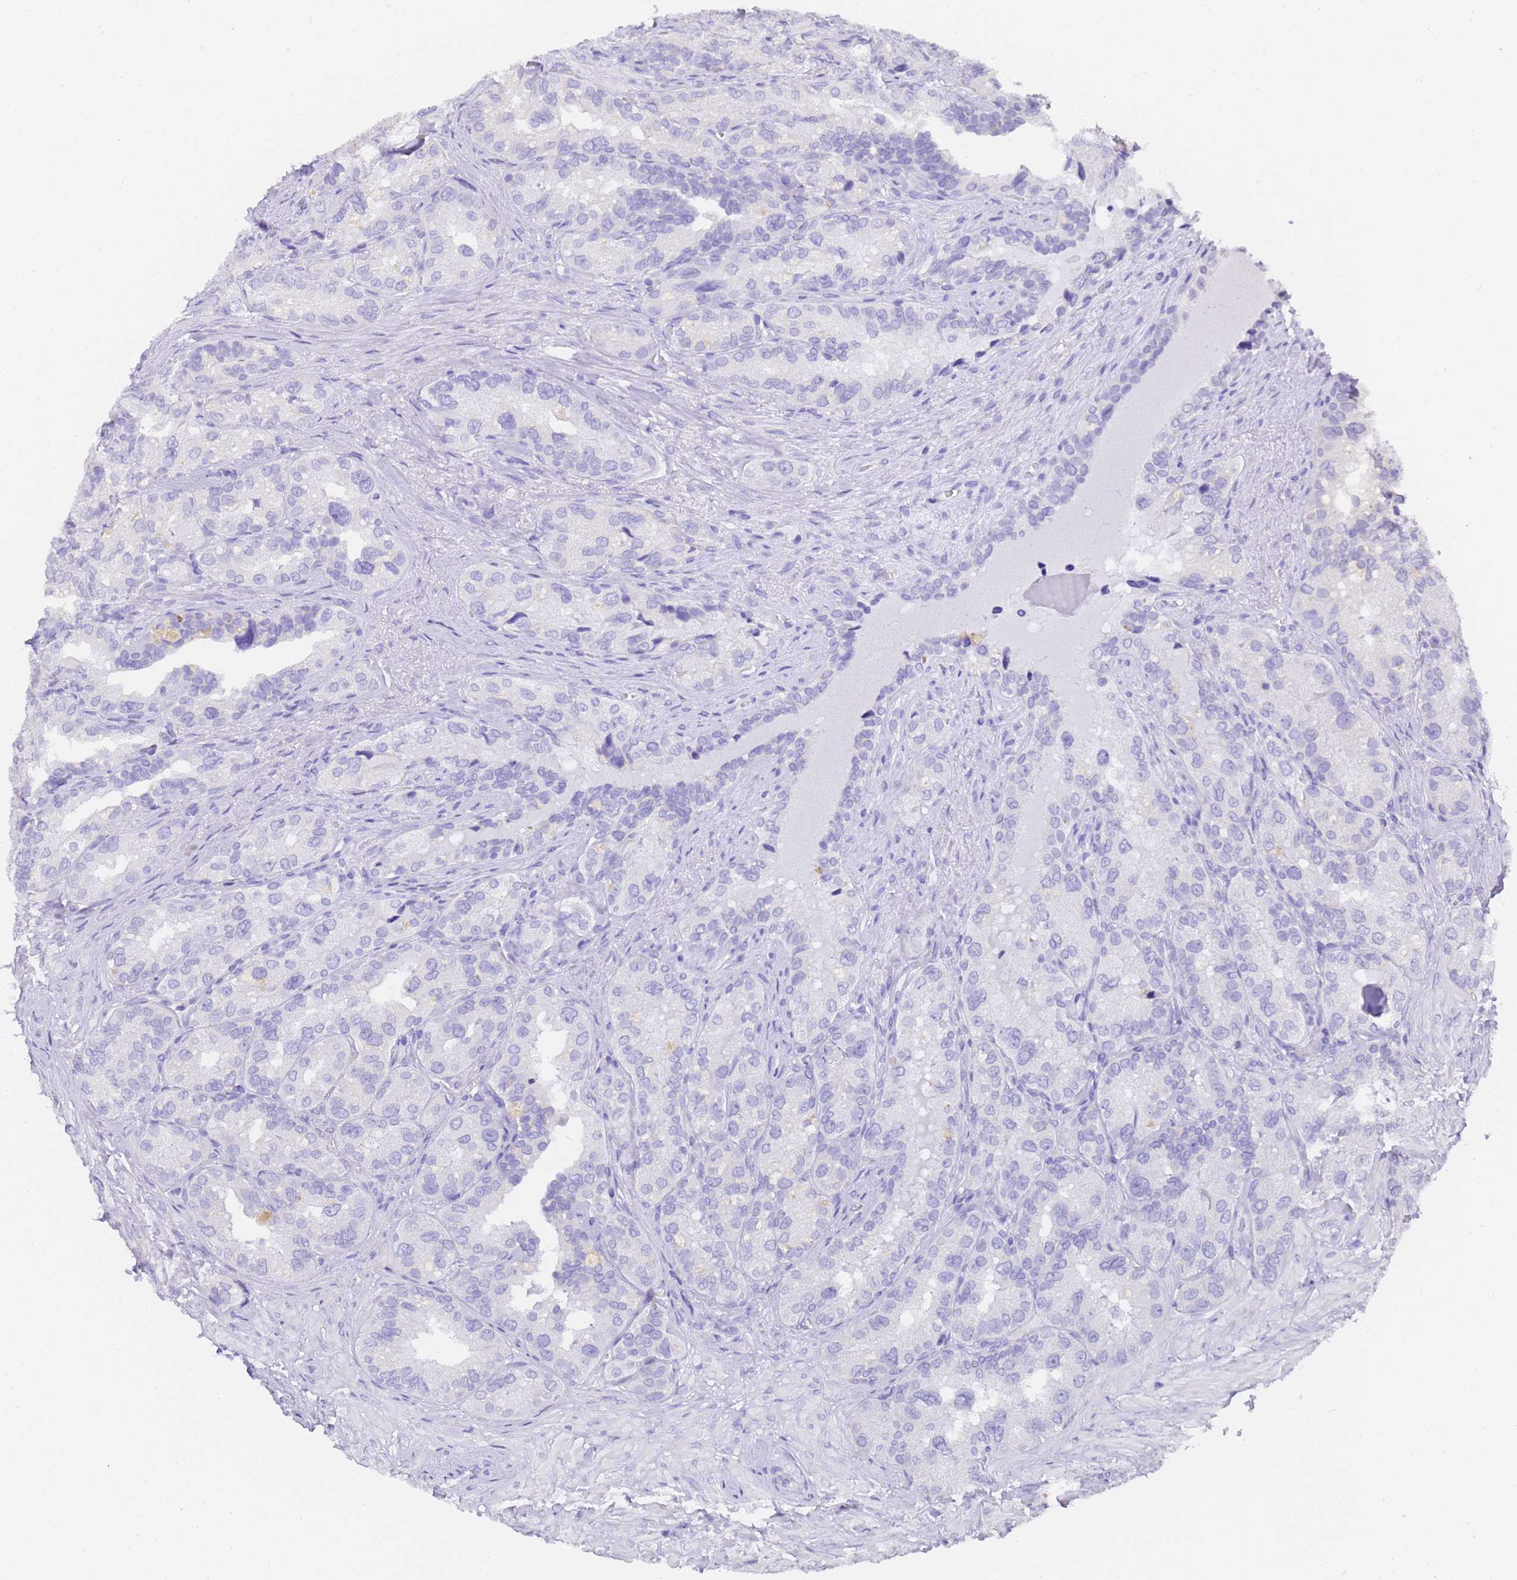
{"staining": {"intensity": "negative", "quantity": "none", "location": "none"}, "tissue": "seminal vesicle", "cell_type": "Glandular cells", "image_type": "normal", "snomed": [{"axis": "morphology", "description": "Normal tissue, NOS"}, {"axis": "topography", "description": "Seminal veicle"}, {"axis": "topography", "description": "Peripheral nerve tissue"}], "caption": "High power microscopy micrograph of an immunohistochemistry photomicrograph of normal seminal vesicle, revealing no significant staining in glandular cells. The staining is performed using DAB brown chromogen with nuclei counter-stained in using hematoxylin.", "gene": "GABRA1", "patient": {"sex": "male", "age": 67}}